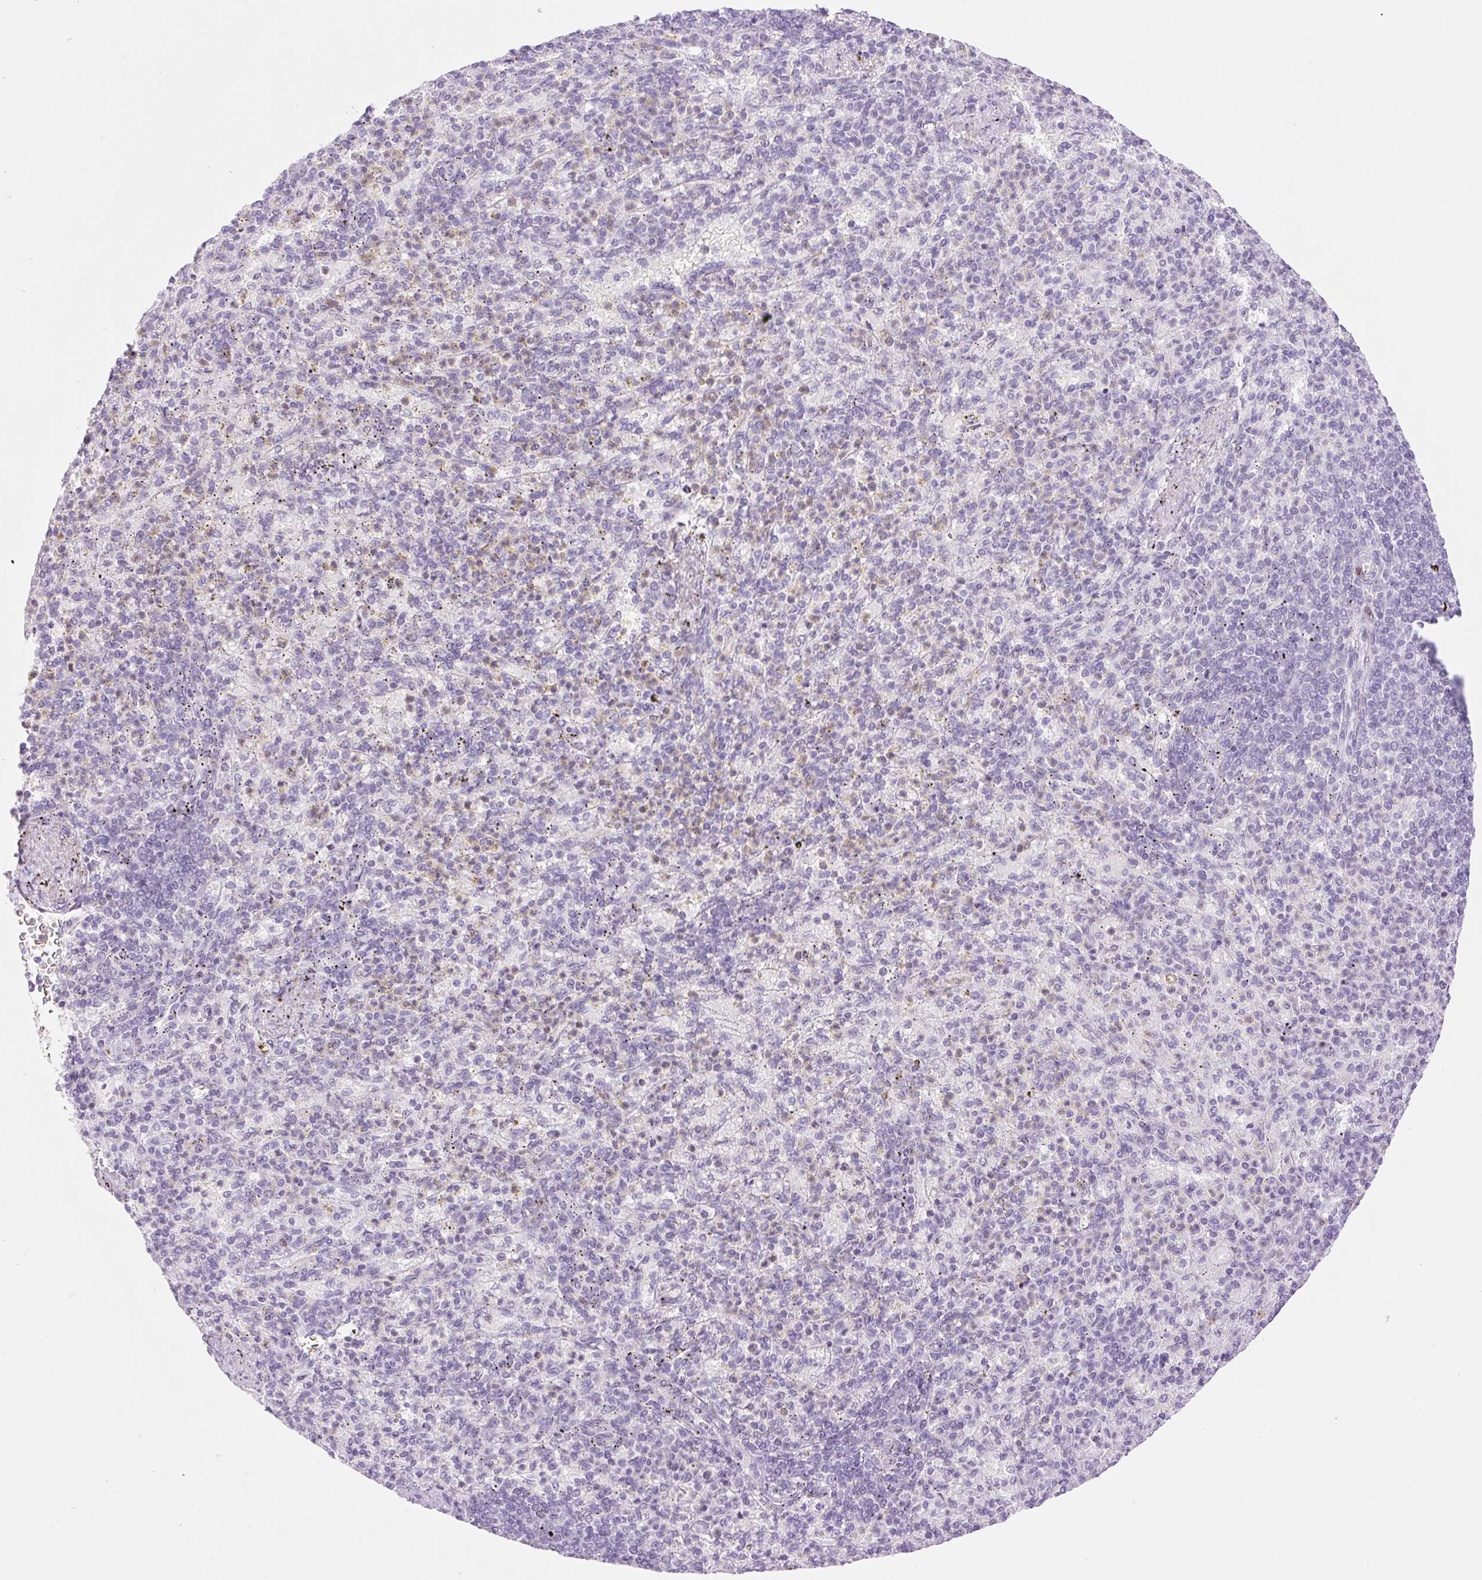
{"staining": {"intensity": "negative", "quantity": "none", "location": "none"}, "tissue": "spleen", "cell_type": "Cells in red pulp", "image_type": "normal", "snomed": [{"axis": "morphology", "description": "Normal tissue, NOS"}, {"axis": "topography", "description": "Spleen"}], "caption": "Immunohistochemistry micrograph of normal spleen stained for a protein (brown), which exhibits no expression in cells in red pulp.", "gene": "SP140L", "patient": {"sex": "female", "age": 74}}